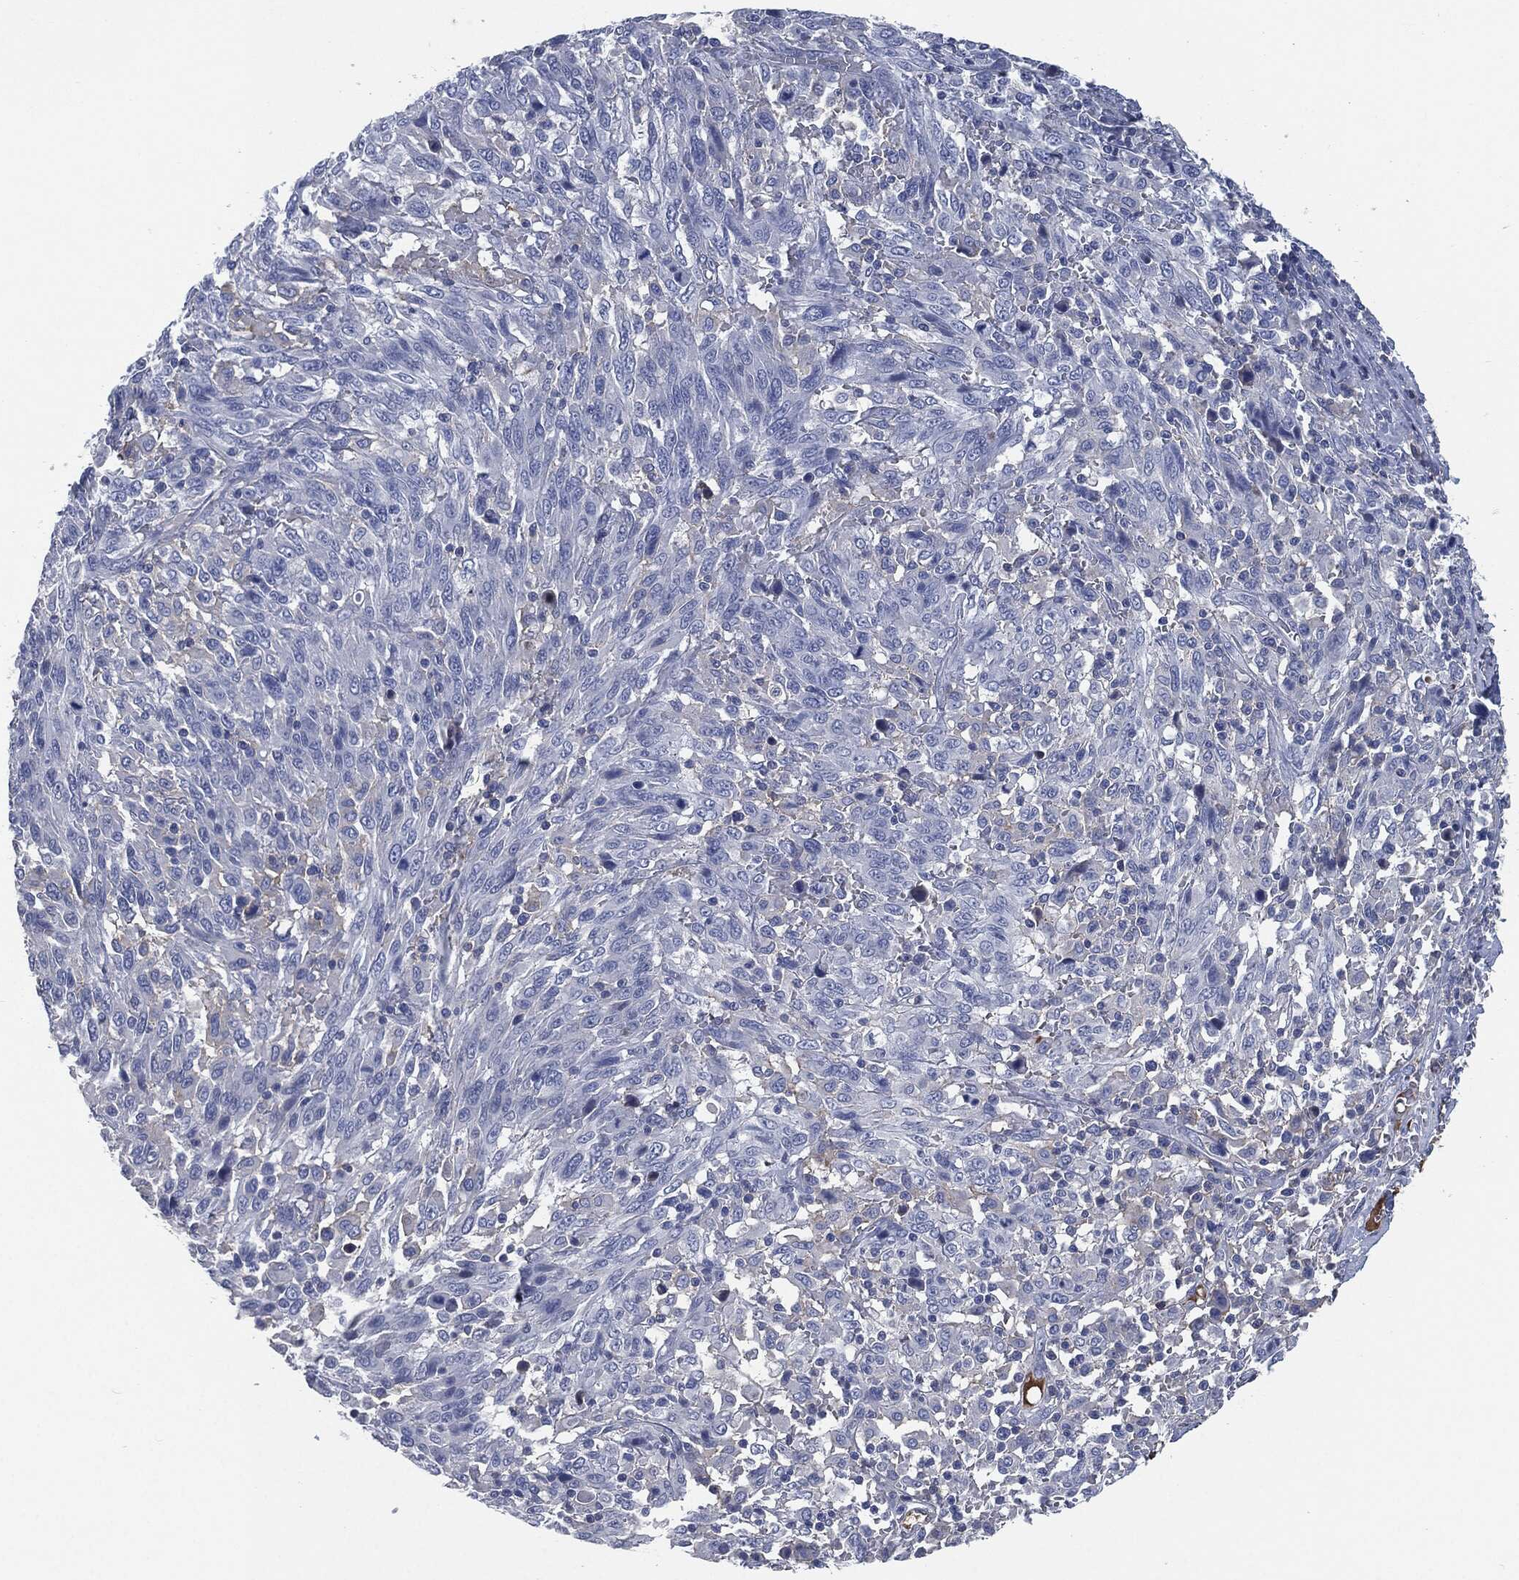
{"staining": {"intensity": "negative", "quantity": "none", "location": "none"}, "tissue": "melanoma", "cell_type": "Tumor cells", "image_type": "cancer", "snomed": [{"axis": "morphology", "description": "Malignant melanoma, NOS"}, {"axis": "topography", "description": "Skin"}], "caption": "Immunohistochemistry (IHC) image of neoplastic tissue: malignant melanoma stained with DAB displays no significant protein staining in tumor cells.", "gene": "CD27", "patient": {"sex": "female", "age": 91}}